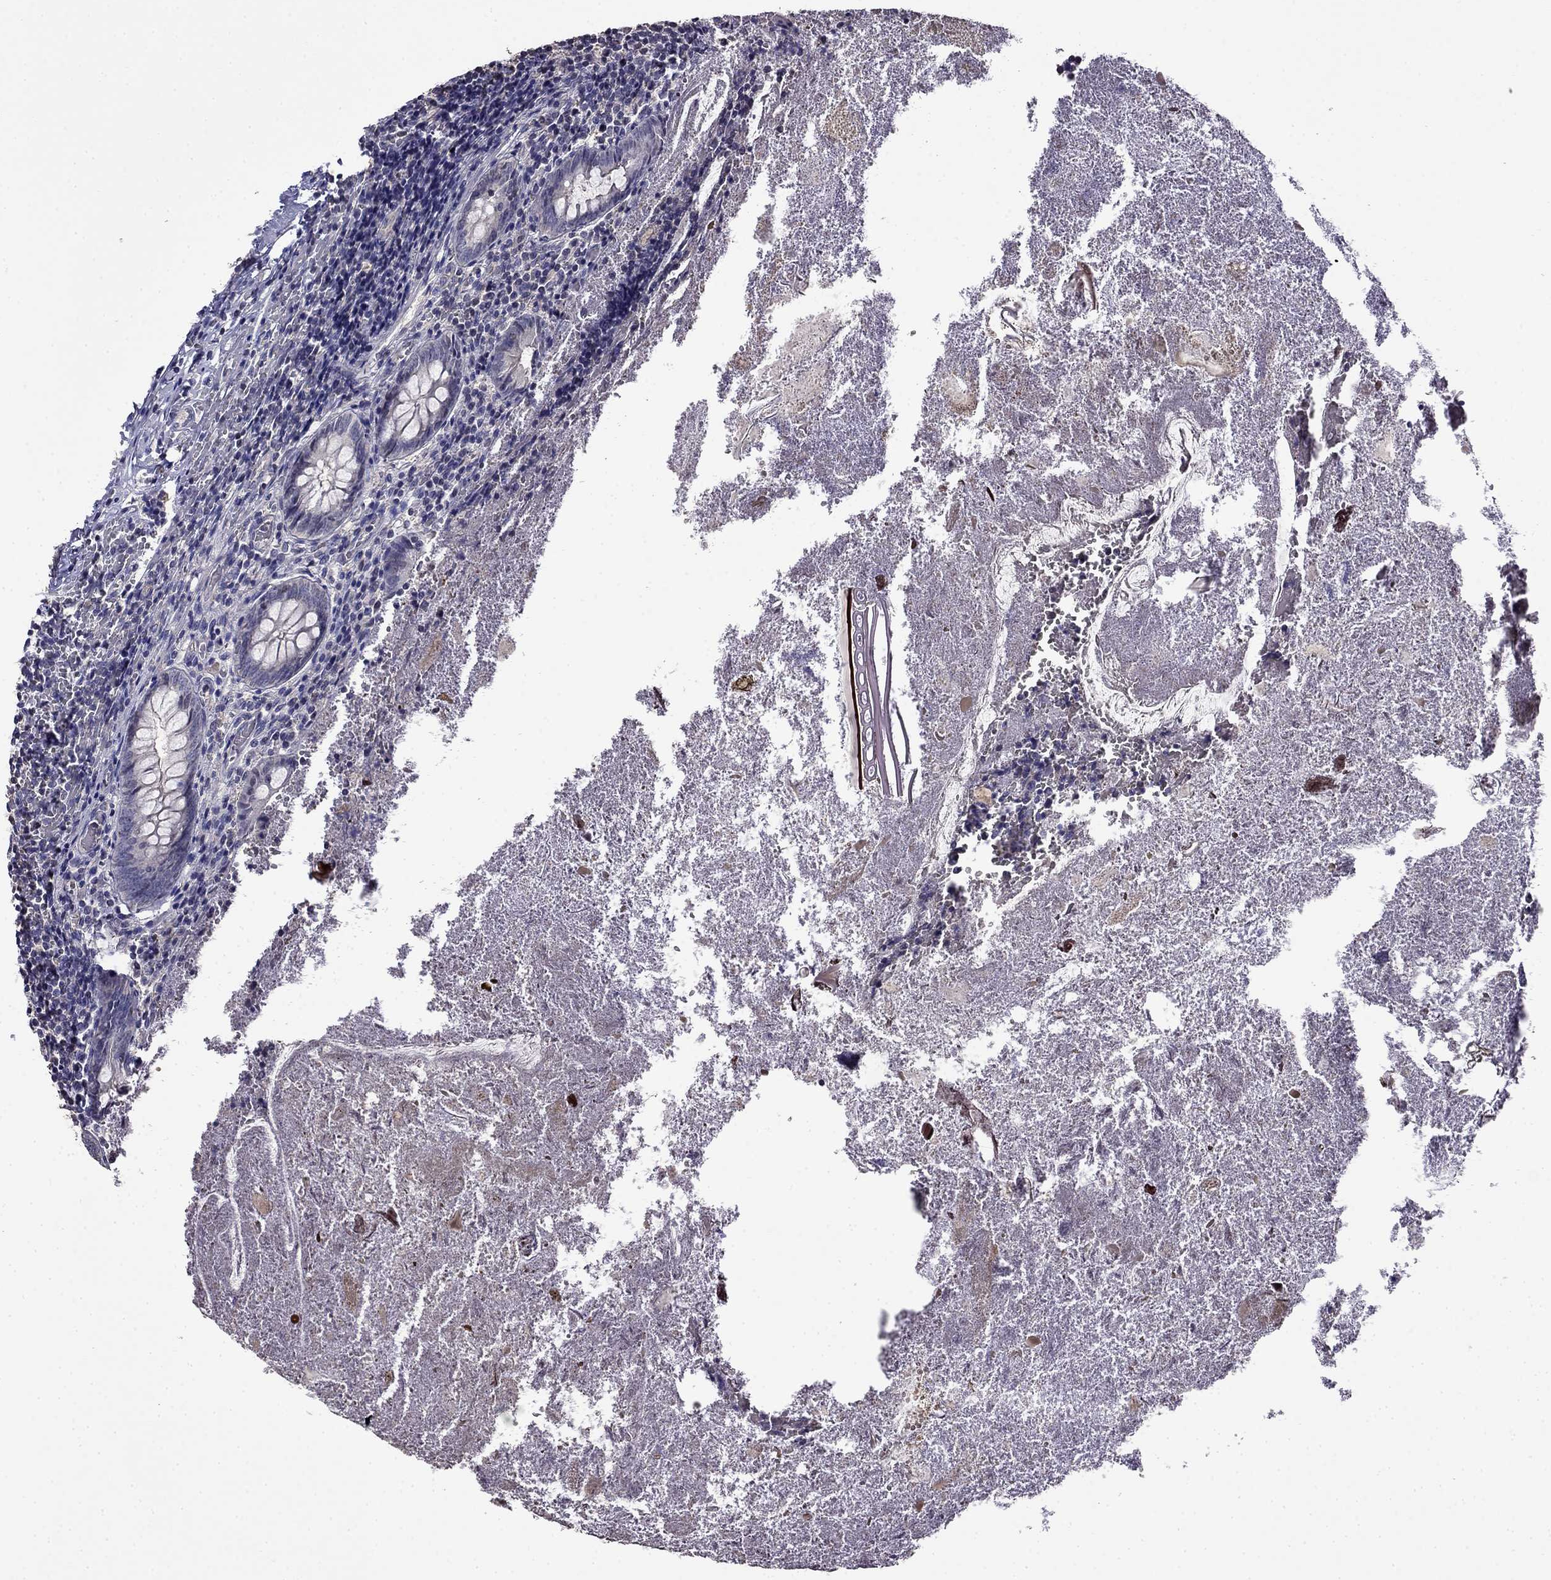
{"staining": {"intensity": "negative", "quantity": "none", "location": "none"}, "tissue": "appendix", "cell_type": "Glandular cells", "image_type": "normal", "snomed": [{"axis": "morphology", "description": "Normal tissue, NOS"}, {"axis": "topography", "description": "Appendix"}], "caption": "Glandular cells are negative for protein expression in normal human appendix. (DAB (3,3'-diaminobenzidine) IHC visualized using brightfield microscopy, high magnification).", "gene": "GUCA1B", "patient": {"sex": "female", "age": 23}}